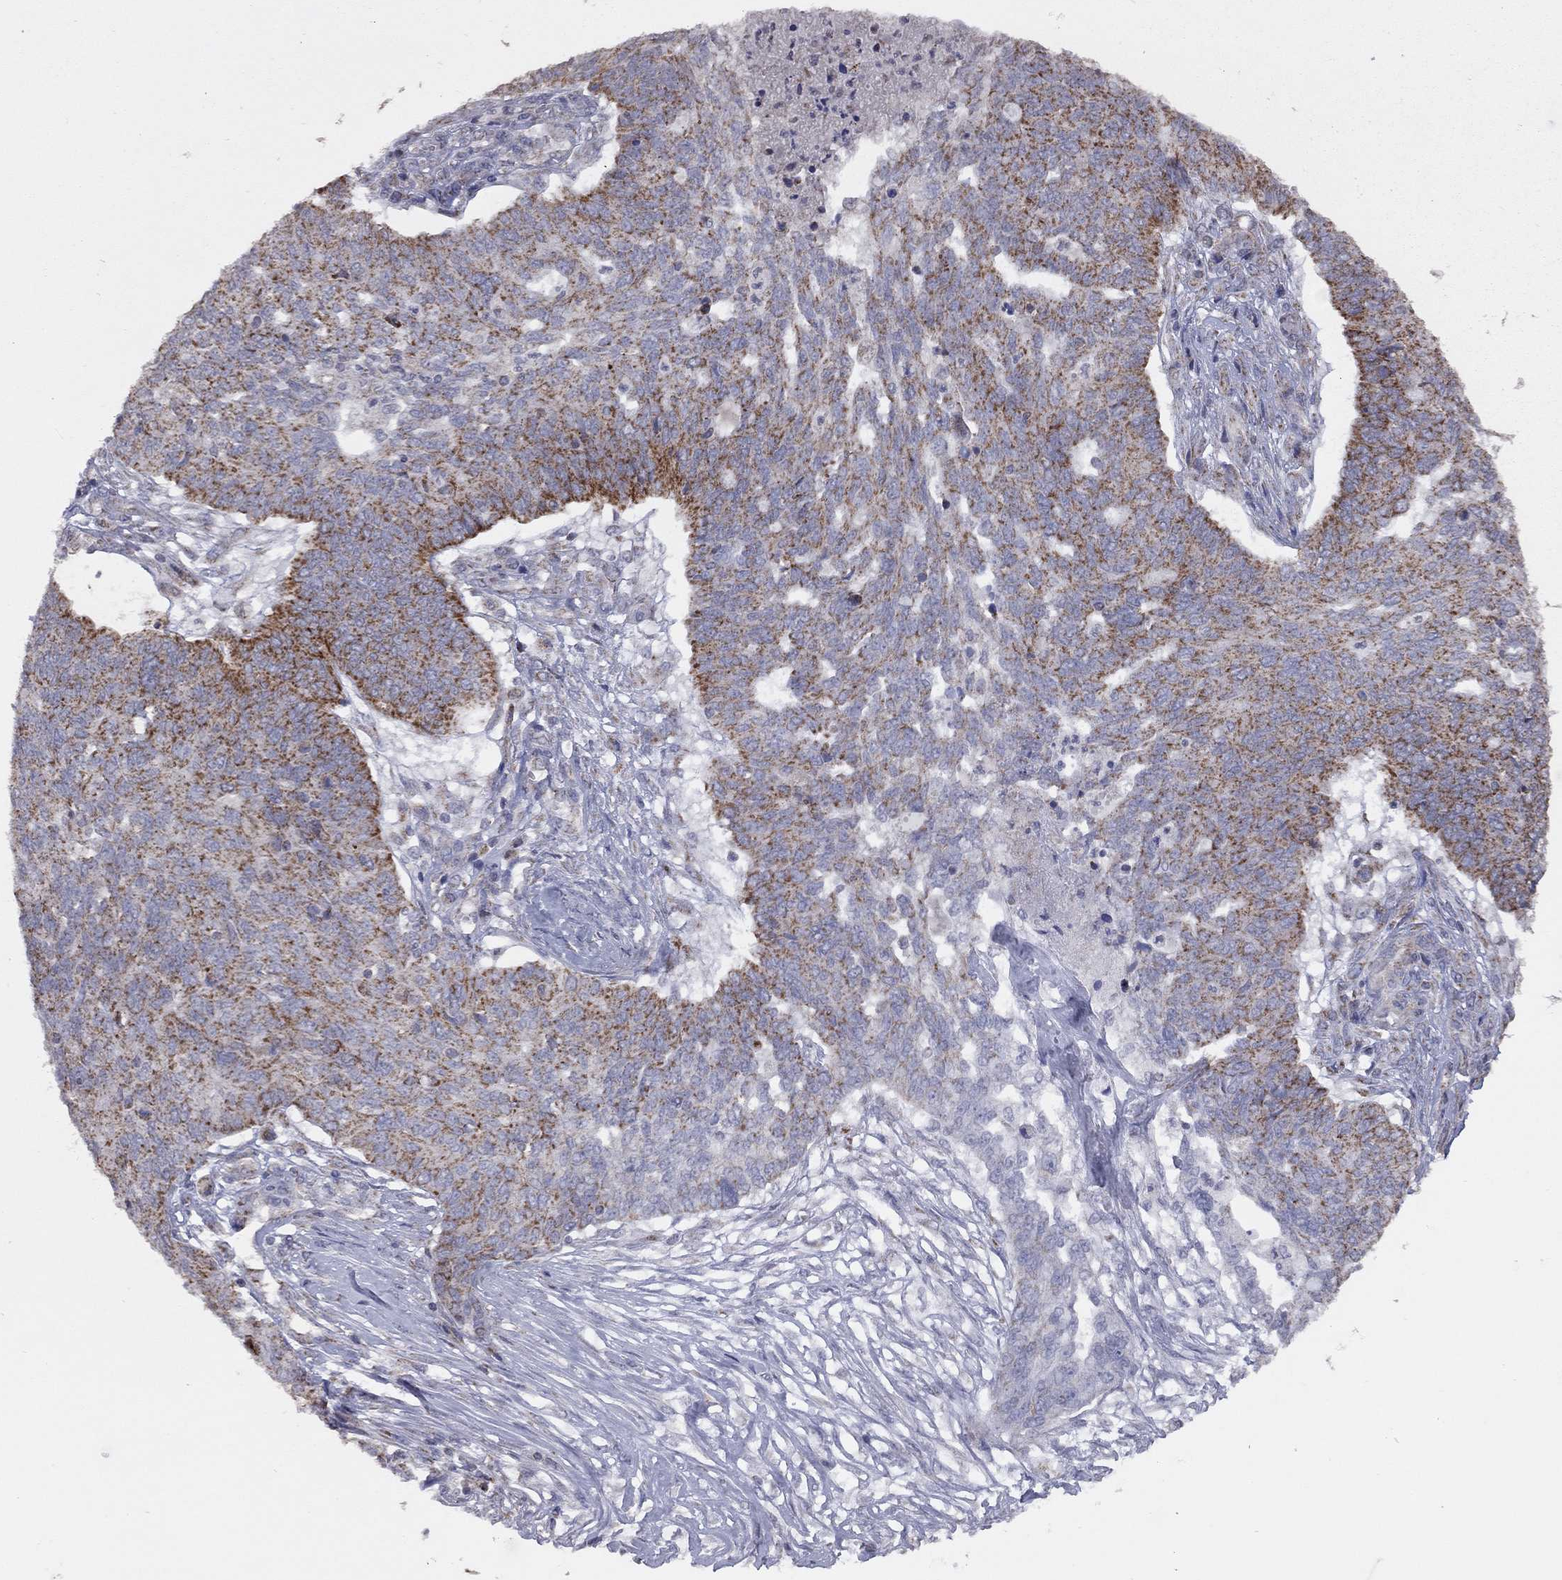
{"staining": {"intensity": "strong", "quantity": "25%-75%", "location": "cytoplasmic/membranous"}, "tissue": "ovarian cancer", "cell_type": "Tumor cells", "image_type": "cancer", "snomed": [{"axis": "morphology", "description": "Cystadenocarcinoma, serous, NOS"}, {"axis": "topography", "description": "Ovary"}], "caption": "This histopathology image exhibits ovarian serous cystadenocarcinoma stained with immunohistochemistry (IHC) to label a protein in brown. The cytoplasmic/membranous of tumor cells show strong positivity for the protein. Nuclei are counter-stained blue.", "gene": "NDUFB1", "patient": {"sex": "female", "age": 67}}